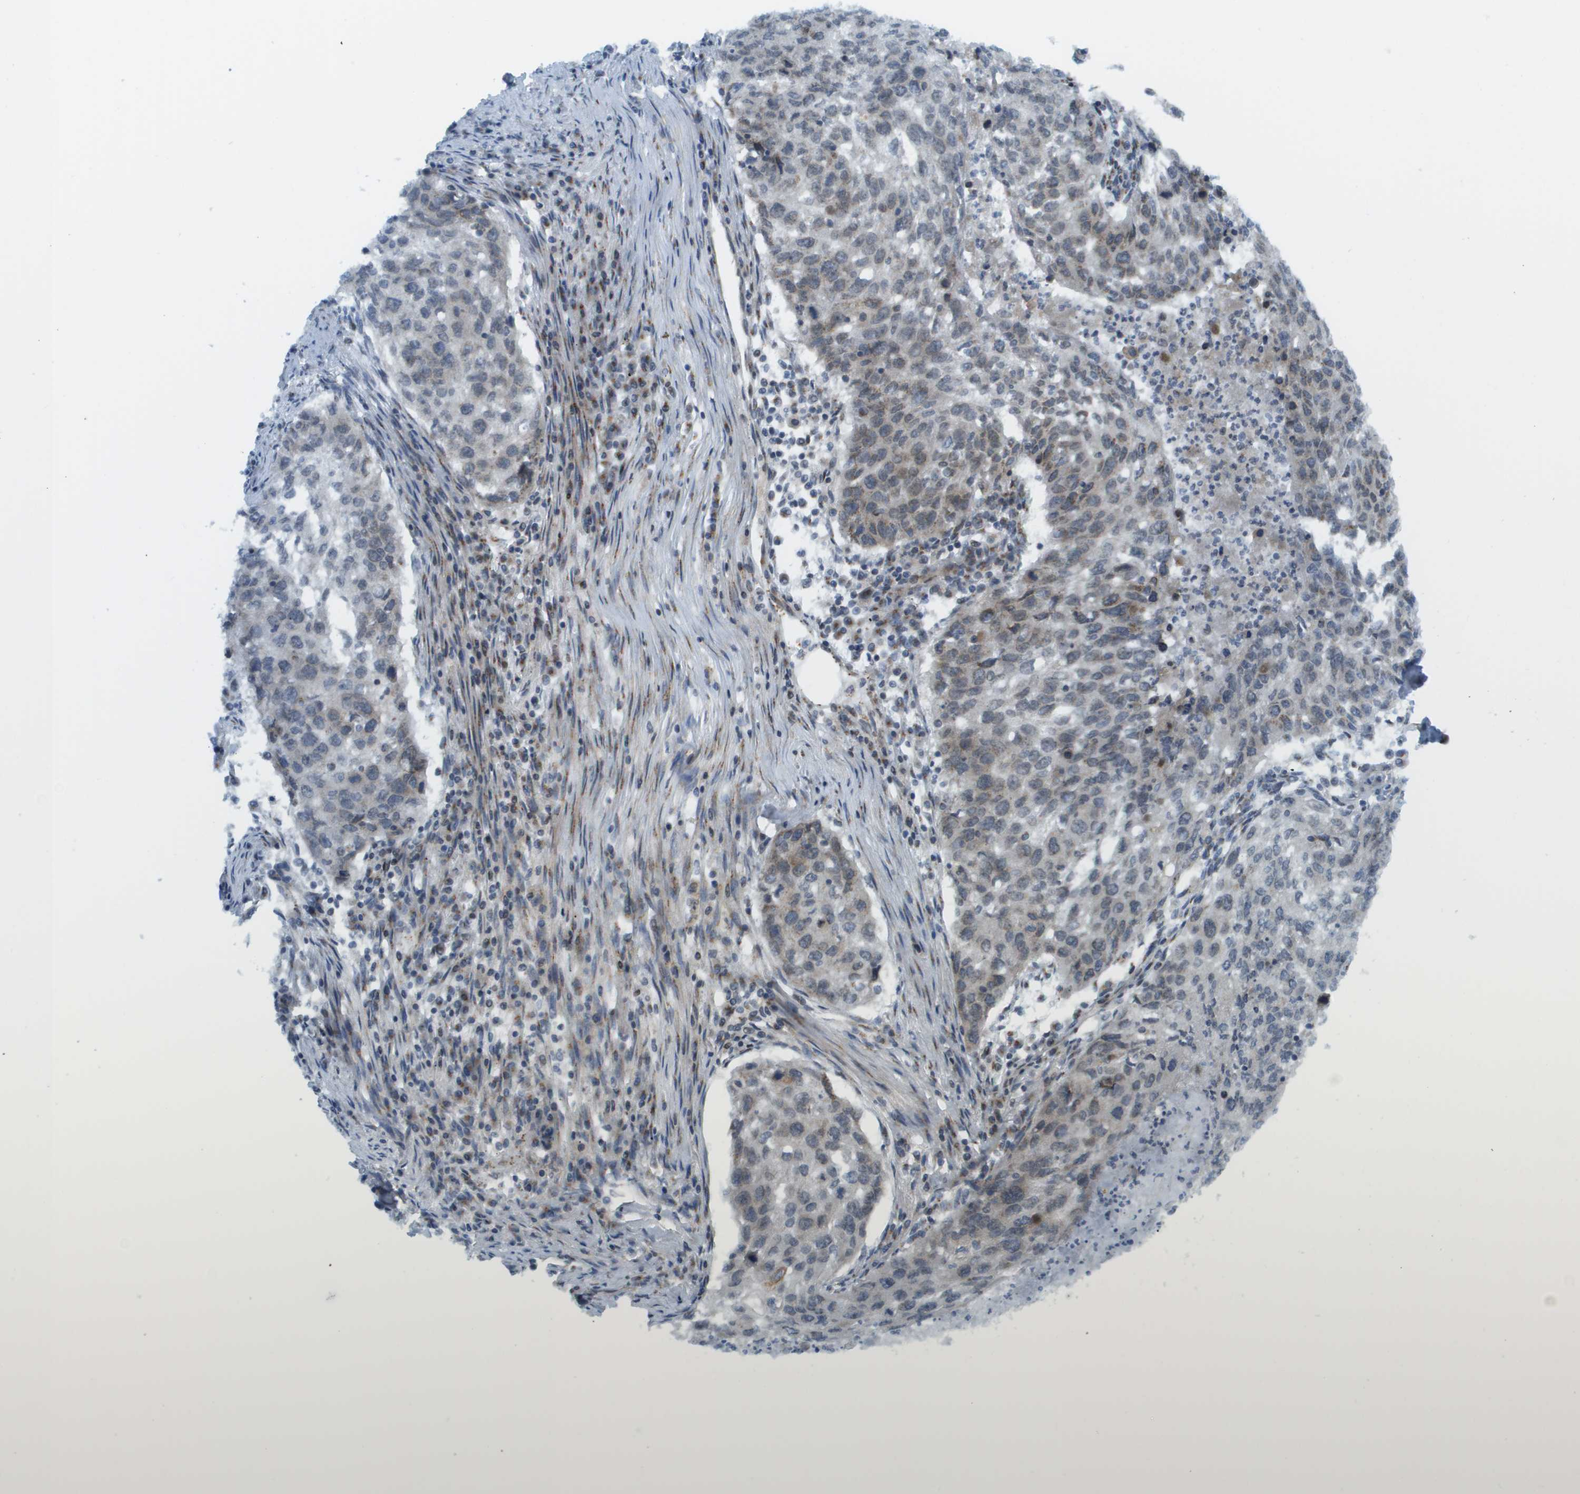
{"staining": {"intensity": "weak", "quantity": "25%-75%", "location": "cytoplasmic/membranous"}, "tissue": "lung cancer", "cell_type": "Tumor cells", "image_type": "cancer", "snomed": [{"axis": "morphology", "description": "Squamous cell carcinoma, NOS"}, {"axis": "topography", "description": "Lung"}], "caption": "Lung cancer (squamous cell carcinoma) tissue shows weak cytoplasmic/membranous positivity in about 25%-75% of tumor cells, visualized by immunohistochemistry.", "gene": "EVC", "patient": {"sex": "female", "age": 63}}